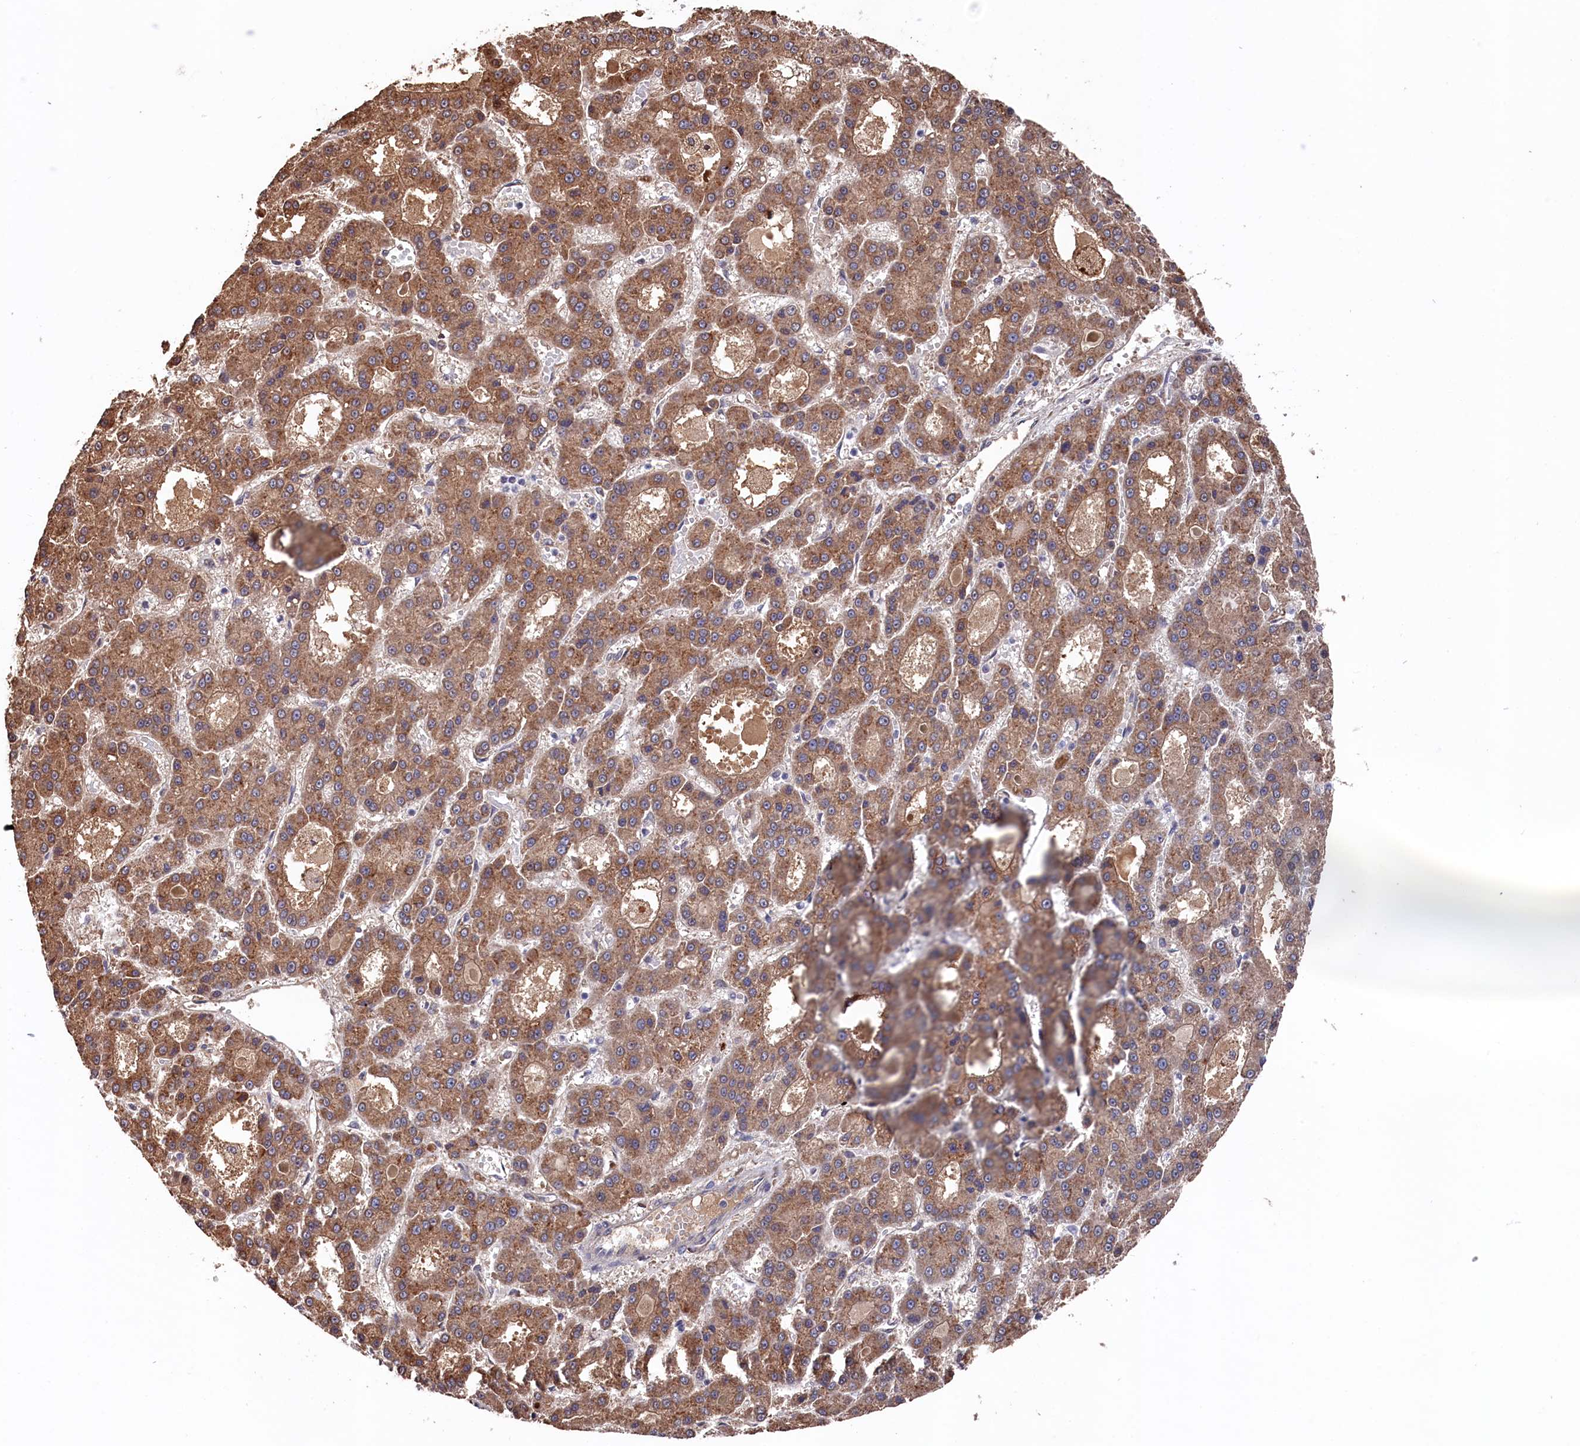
{"staining": {"intensity": "moderate", "quantity": ">75%", "location": "cytoplasmic/membranous"}, "tissue": "liver cancer", "cell_type": "Tumor cells", "image_type": "cancer", "snomed": [{"axis": "morphology", "description": "Carcinoma, Hepatocellular, NOS"}, {"axis": "topography", "description": "Liver"}], "caption": "Immunohistochemical staining of liver cancer demonstrates medium levels of moderate cytoplasmic/membranous expression in approximately >75% of tumor cells.", "gene": "SLC12A4", "patient": {"sex": "male", "age": 70}}